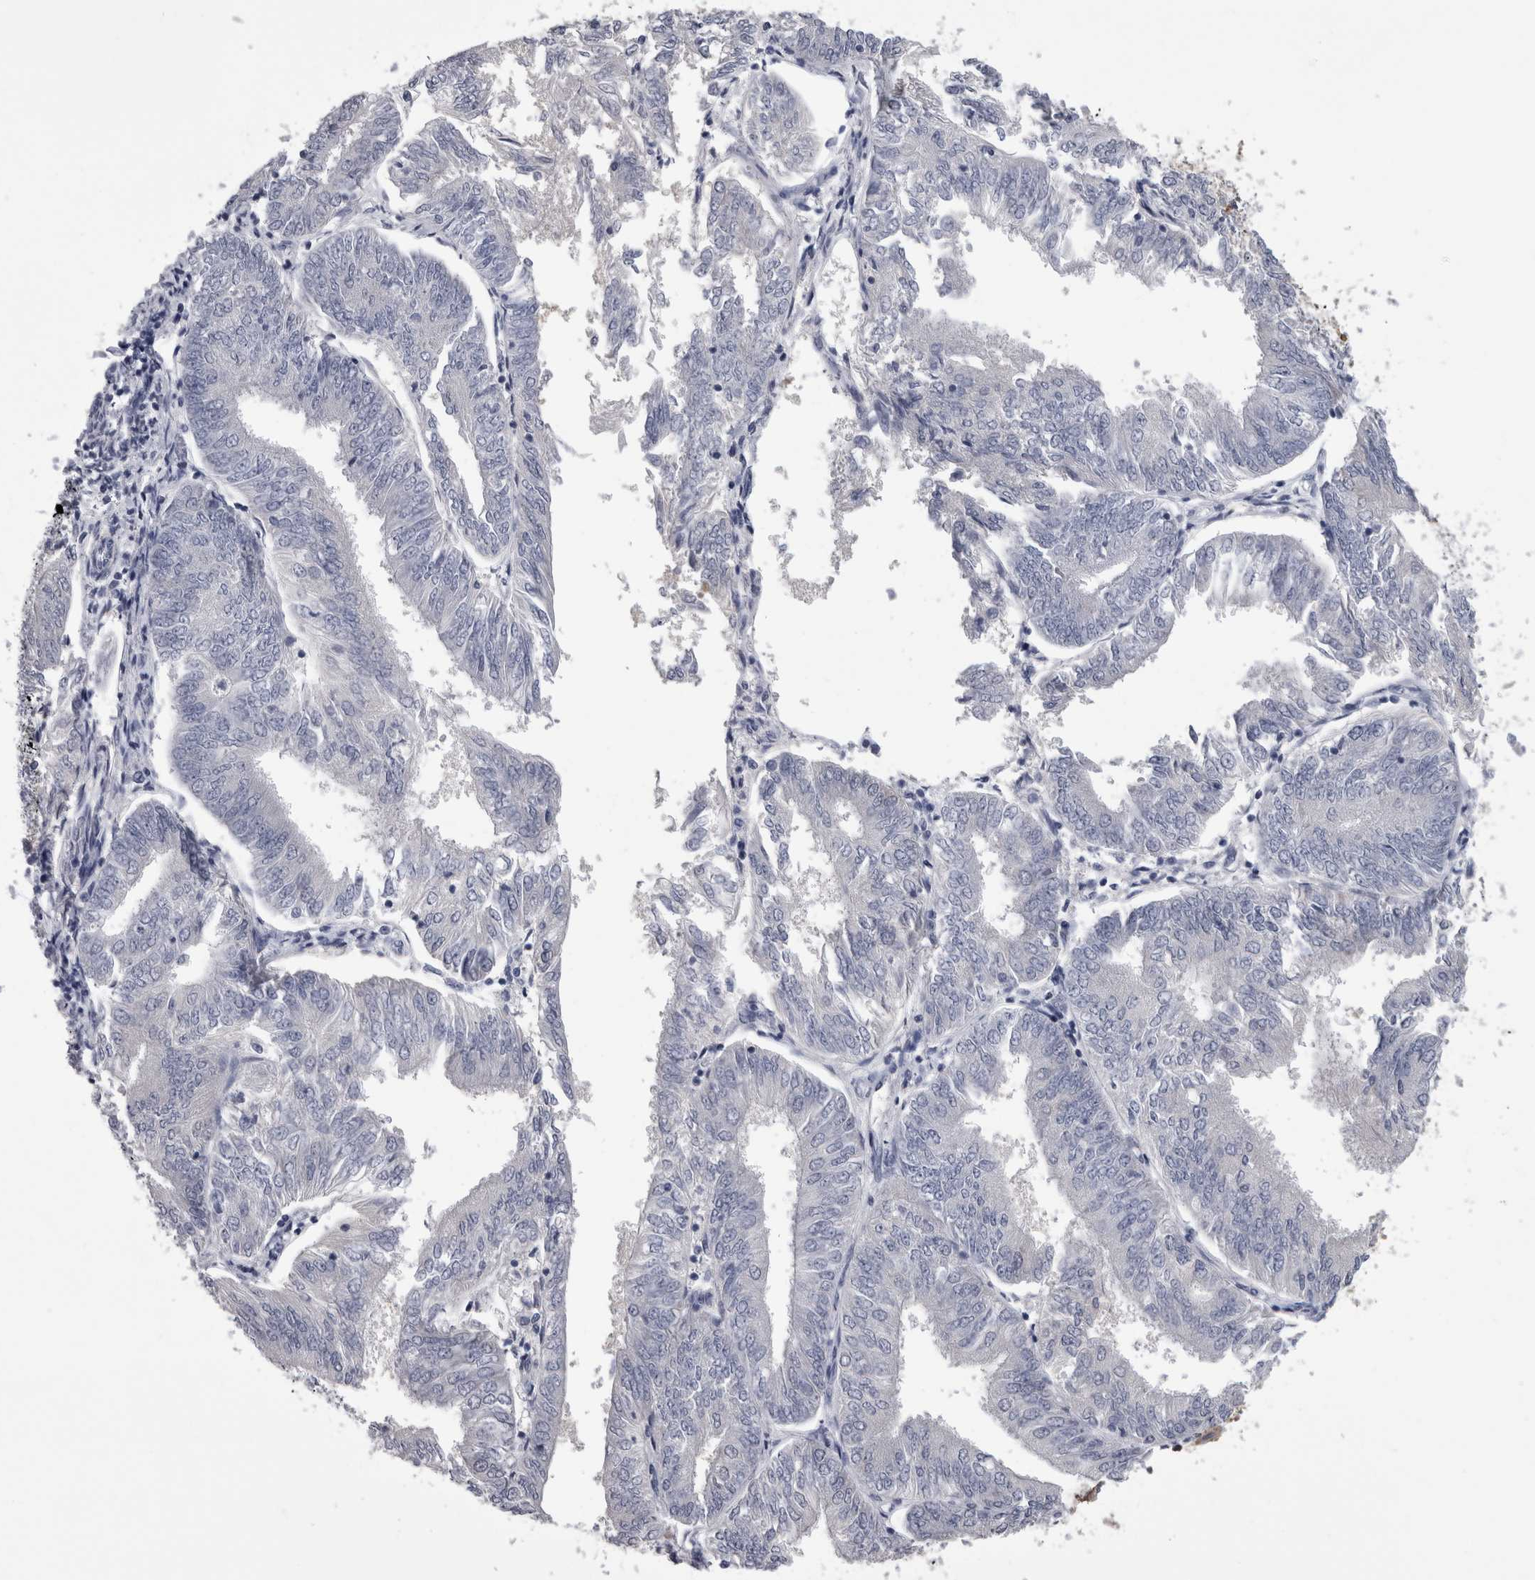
{"staining": {"intensity": "negative", "quantity": "none", "location": "none"}, "tissue": "endometrial cancer", "cell_type": "Tumor cells", "image_type": "cancer", "snomed": [{"axis": "morphology", "description": "Adenocarcinoma, NOS"}, {"axis": "topography", "description": "Endometrium"}], "caption": "A high-resolution photomicrograph shows immunohistochemistry (IHC) staining of endometrial adenocarcinoma, which displays no significant staining in tumor cells.", "gene": "AFMID", "patient": {"sex": "female", "age": 58}}